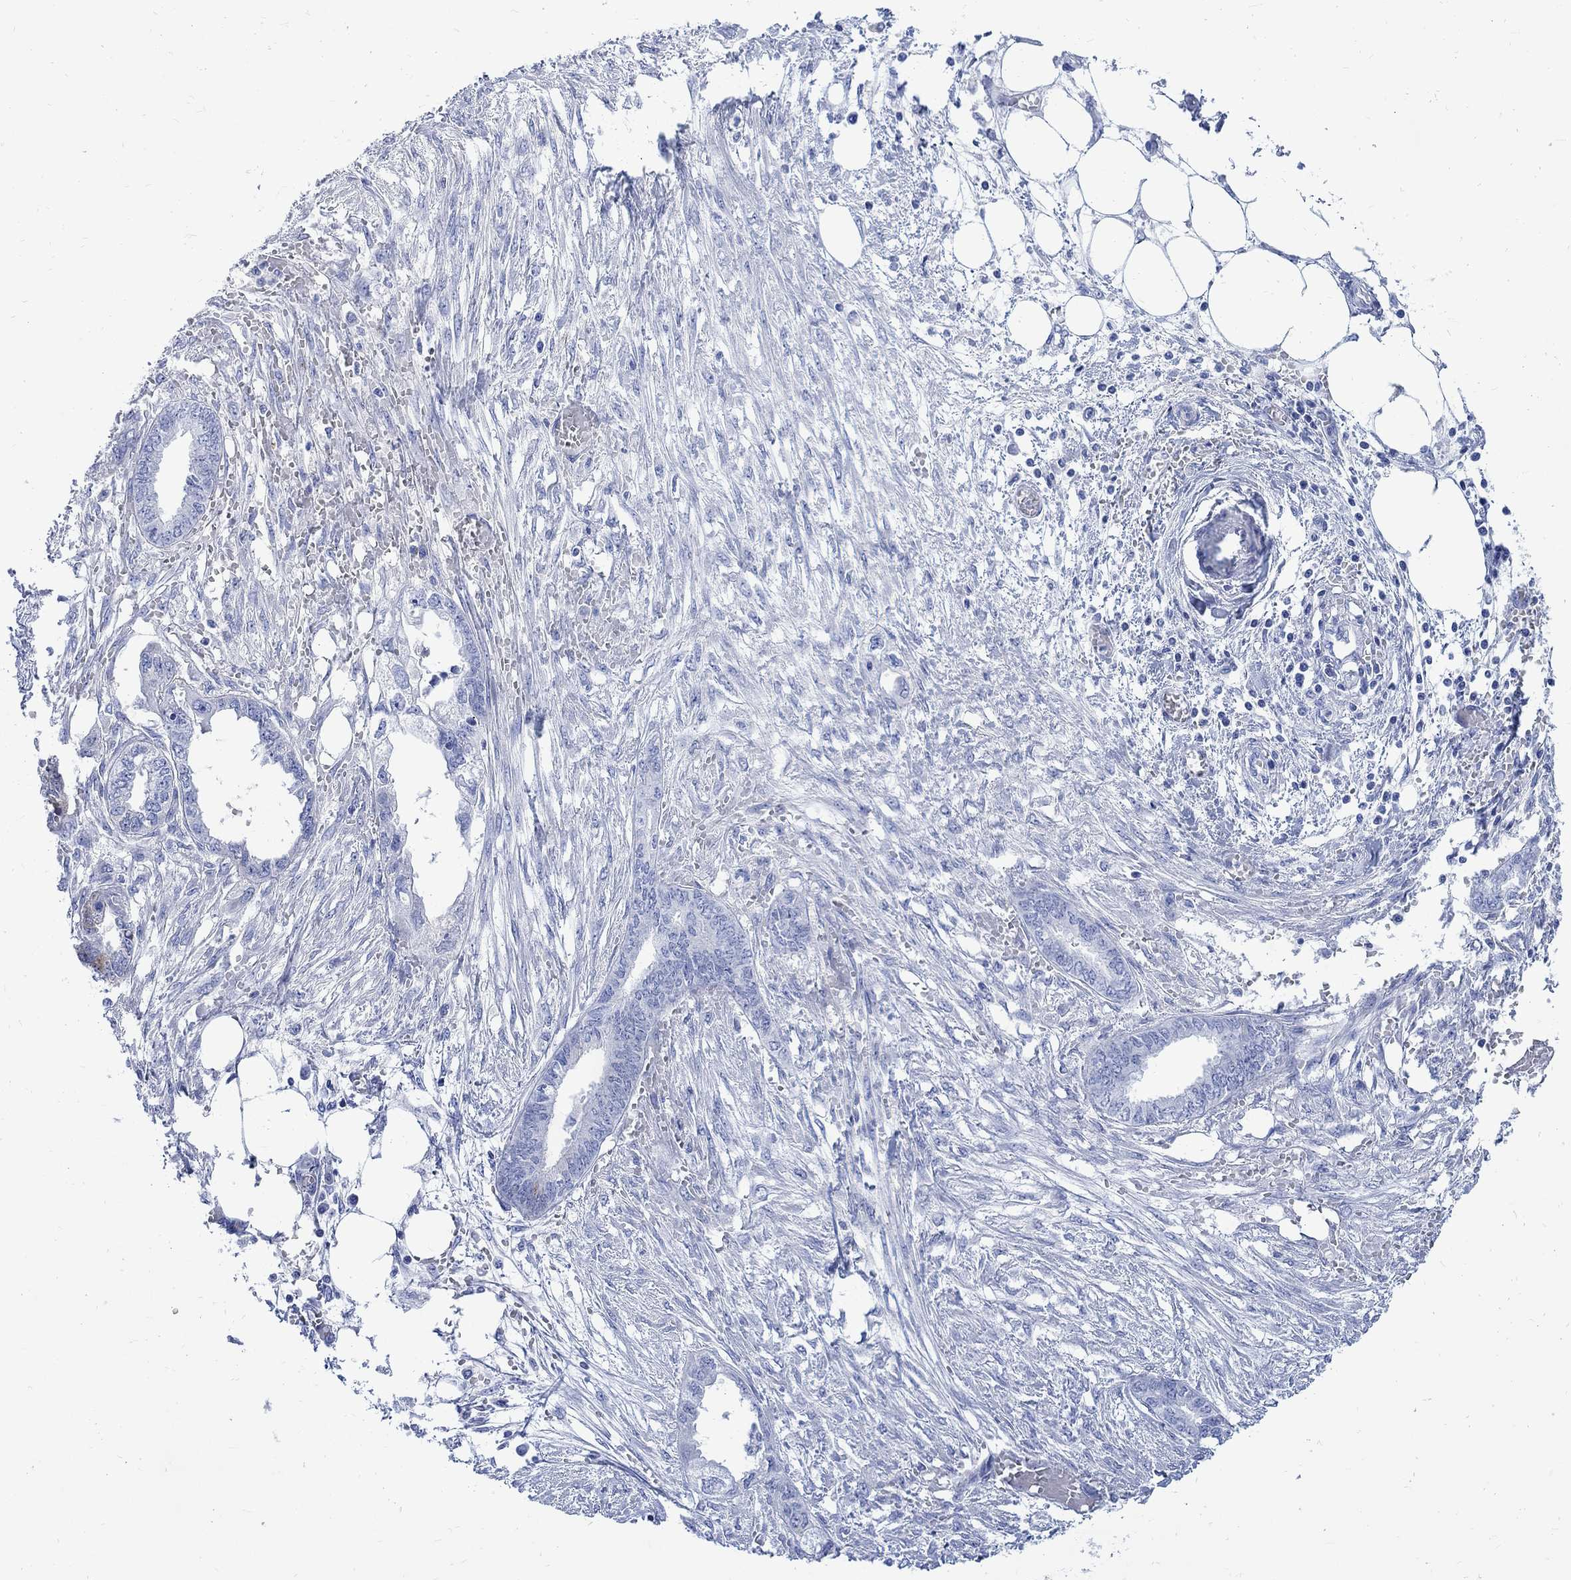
{"staining": {"intensity": "negative", "quantity": "none", "location": "none"}, "tissue": "endometrial cancer", "cell_type": "Tumor cells", "image_type": "cancer", "snomed": [{"axis": "morphology", "description": "Adenocarcinoma, NOS"}, {"axis": "morphology", "description": "Adenocarcinoma, metastatic, NOS"}, {"axis": "topography", "description": "Adipose tissue"}, {"axis": "topography", "description": "Endometrium"}], "caption": "Tumor cells show no significant protein positivity in metastatic adenocarcinoma (endometrial). (Stains: DAB immunohistochemistry (IHC) with hematoxylin counter stain, Microscopy: brightfield microscopy at high magnification).", "gene": "CPLX2", "patient": {"sex": "female", "age": 67}}